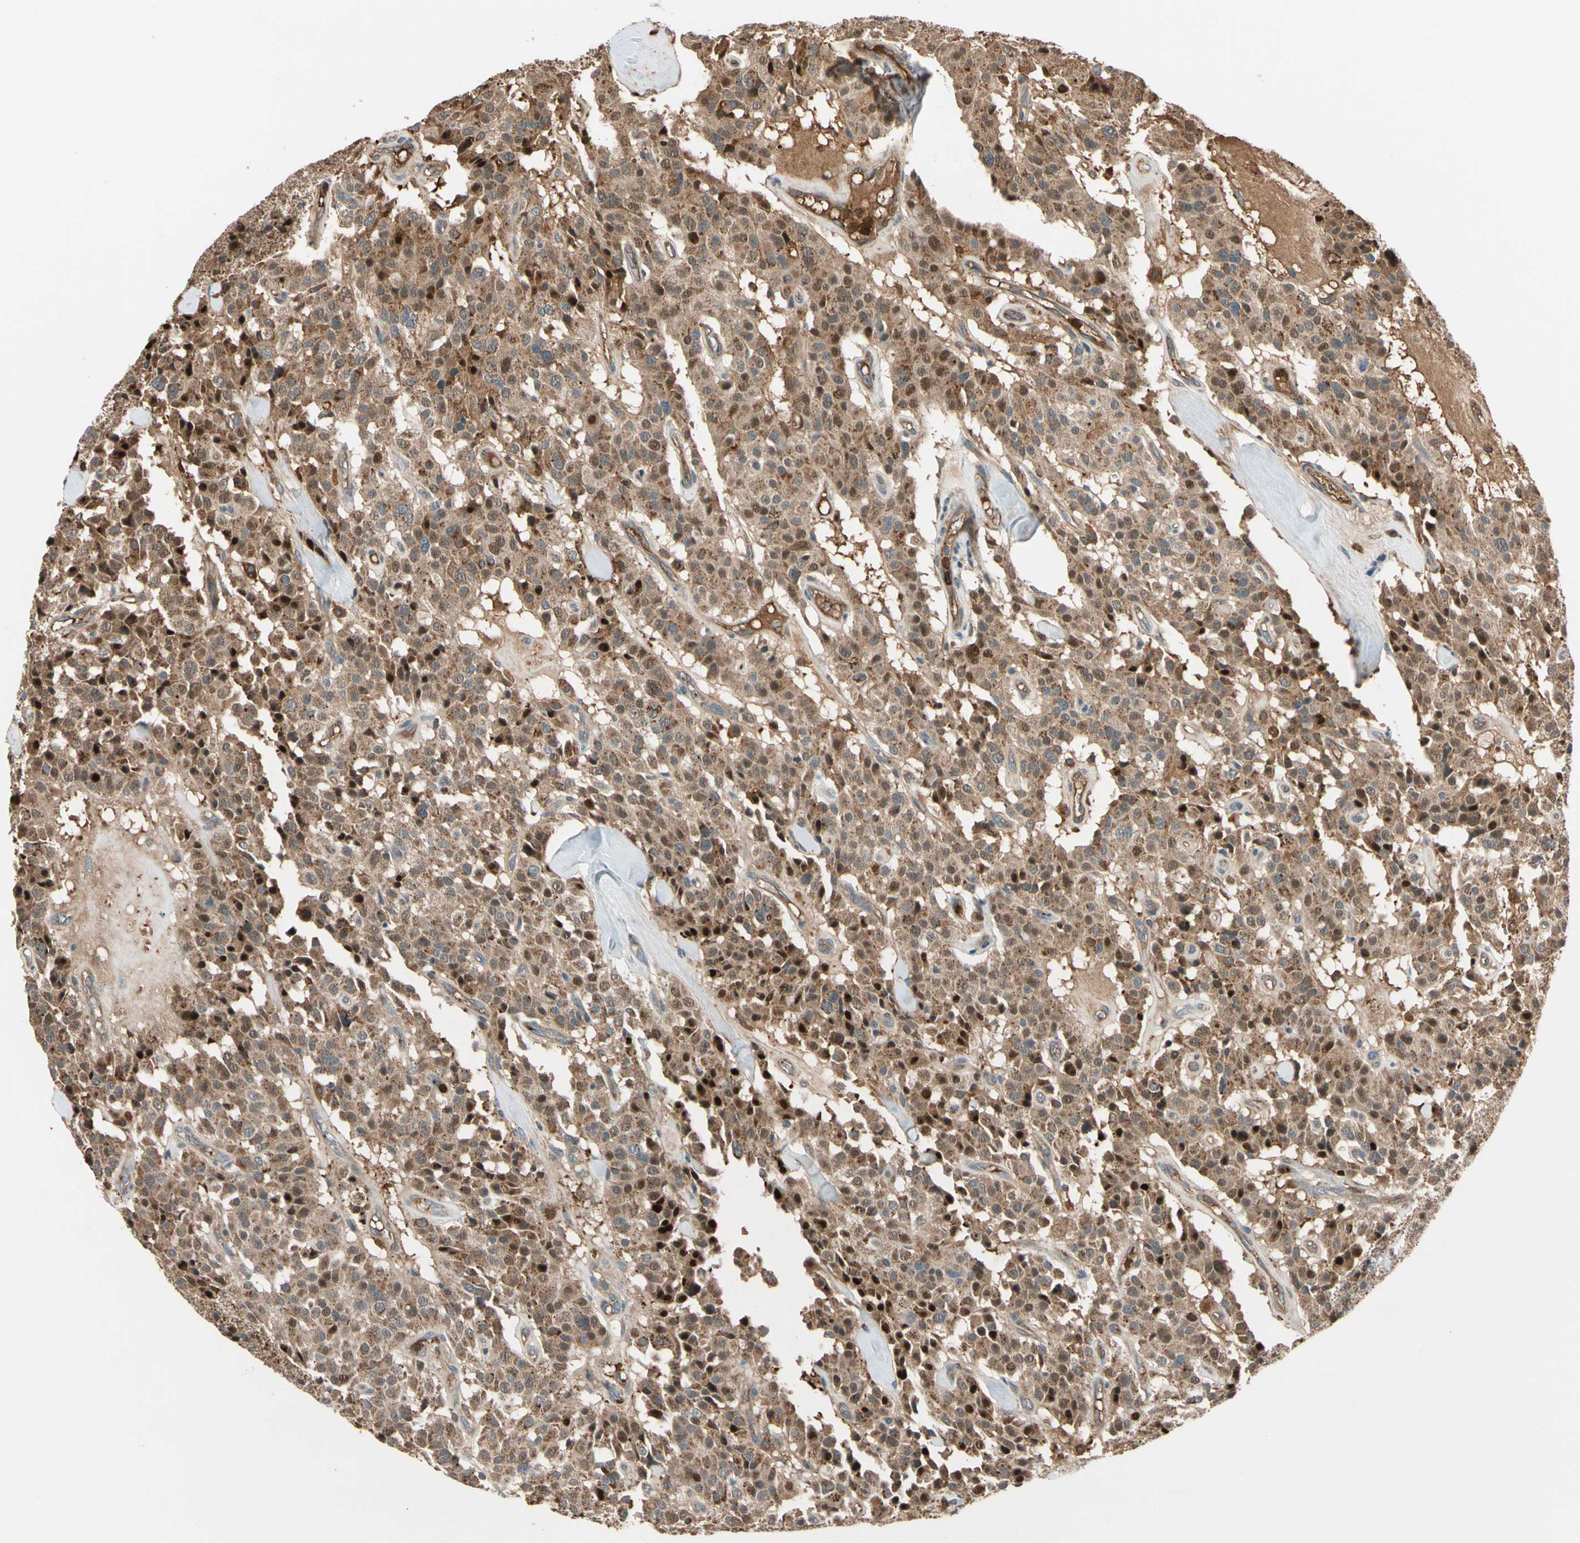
{"staining": {"intensity": "moderate", "quantity": ">75%", "location": "cytoplasmic/membranous,nuclear"}, "tissue": "carcinoid", "cell_type": "Tumor cells", "image_type": "cancer", "snomed": [{"axis": "morphology", "description": "Carcinoid, malignant, NOS"}, {"axis": "topography", "description": "Lung"}], "caption": "Moderate cytoplasmic/membranous and nuclear positivity for a protein is present in about >75% of tumor cells of carcinoid (malignant) using immunohistochemistry.", "gene": "STX11", "patient": {"sex": "male", "age": 30}}